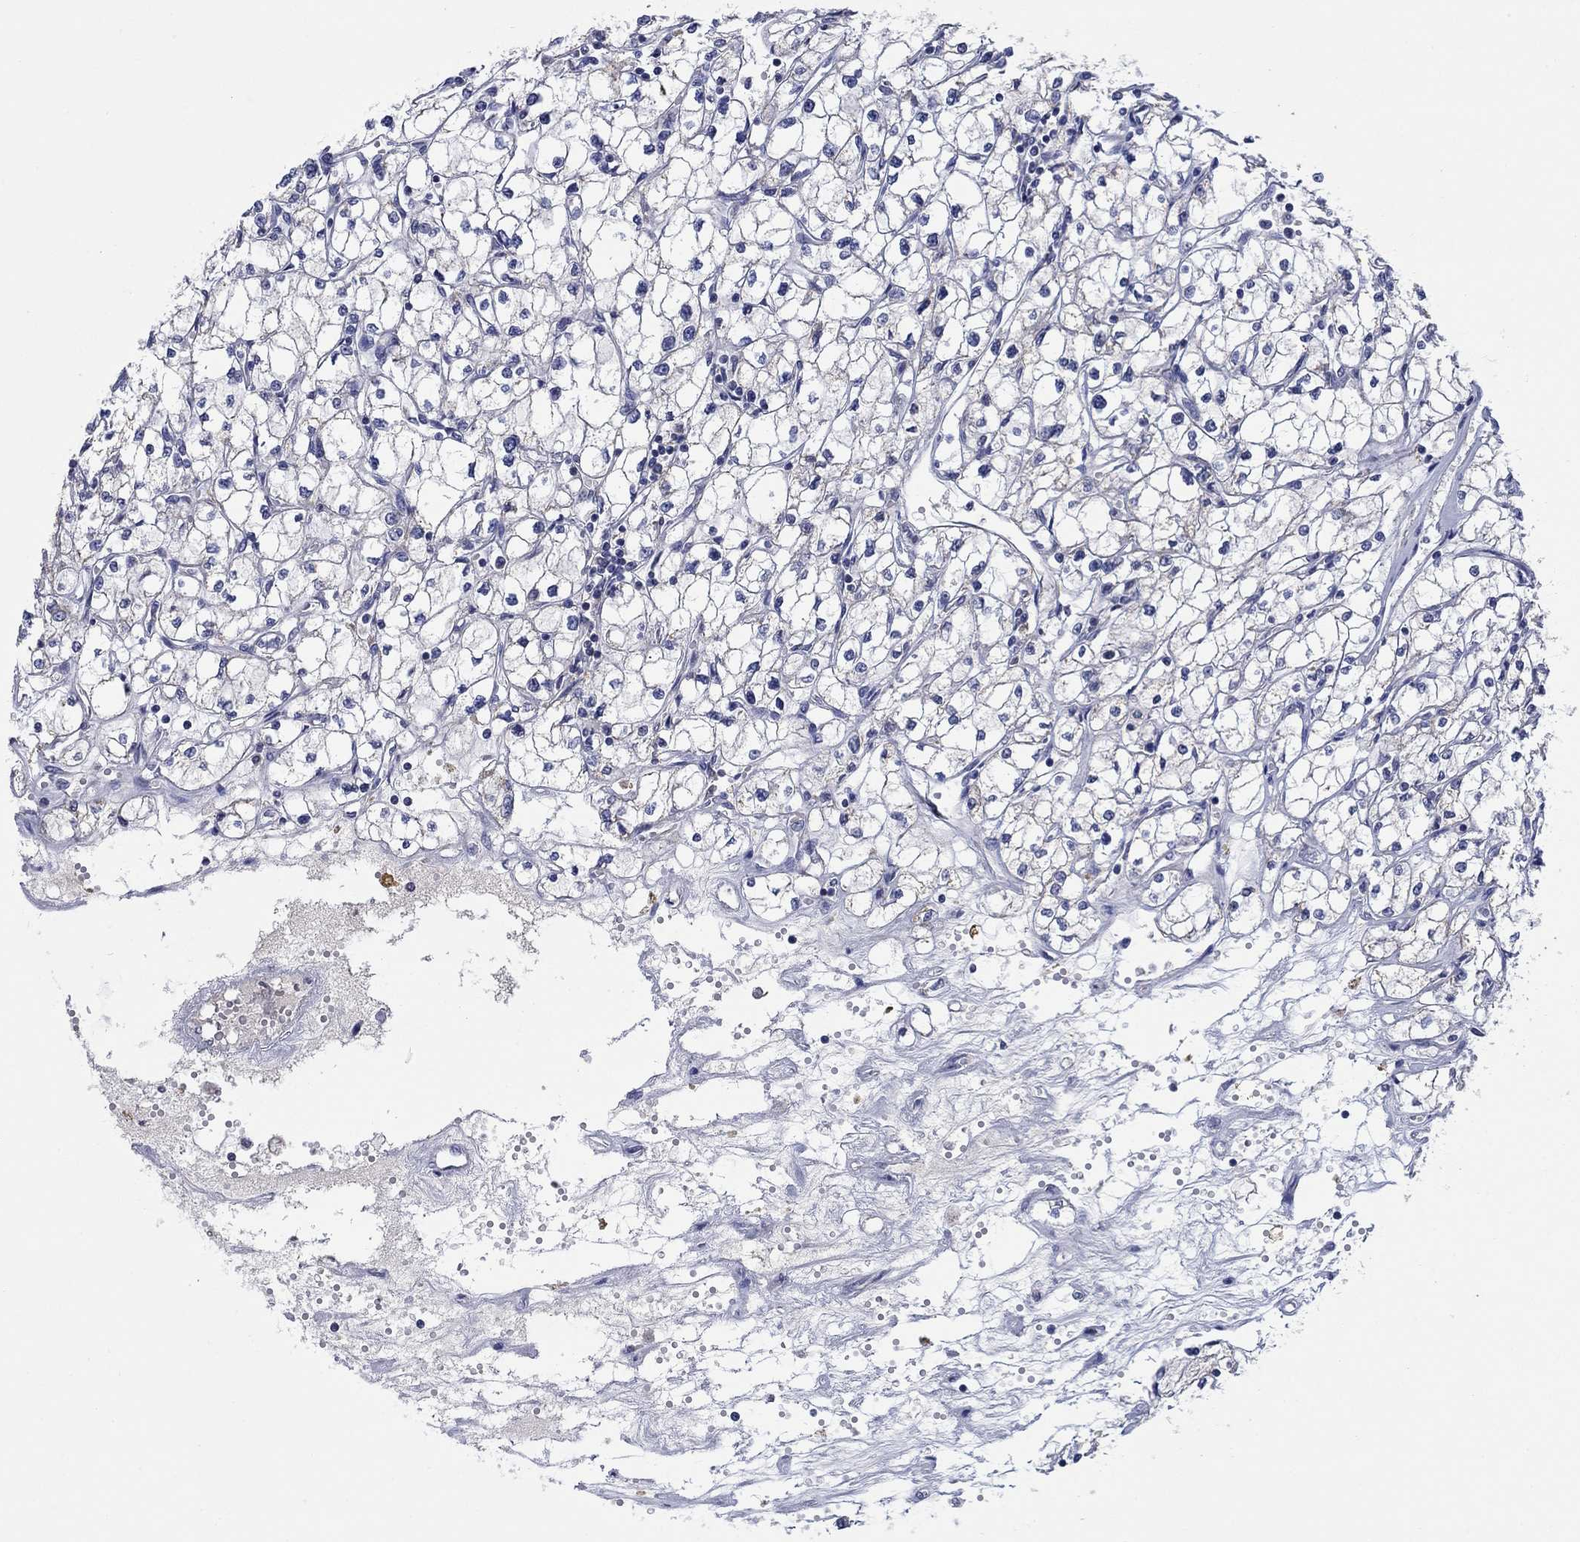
{"staining": {"intensity": "negative", "quantity": "none", "location": "none"}, "tissue": "renal cancer", "cell_type": "Tumor cells", "image_type": "cancer", "snomed": [{"axis": "morphology", "description": "Adenocarcinoma, NOS"}, {"axis": "topography", "description": "Kidney"}], "caption": "The photomicrograph exhibits no significant staining in tumor cells of renal adenocarcinoma. The staining is performed using DAB (3,3'-diaminobenzidine) brown chromogen with nuclei counter-stained in using hematoxylin.", "gene": "CLVS1", "patient": {"sex": "male", "age": 67}}